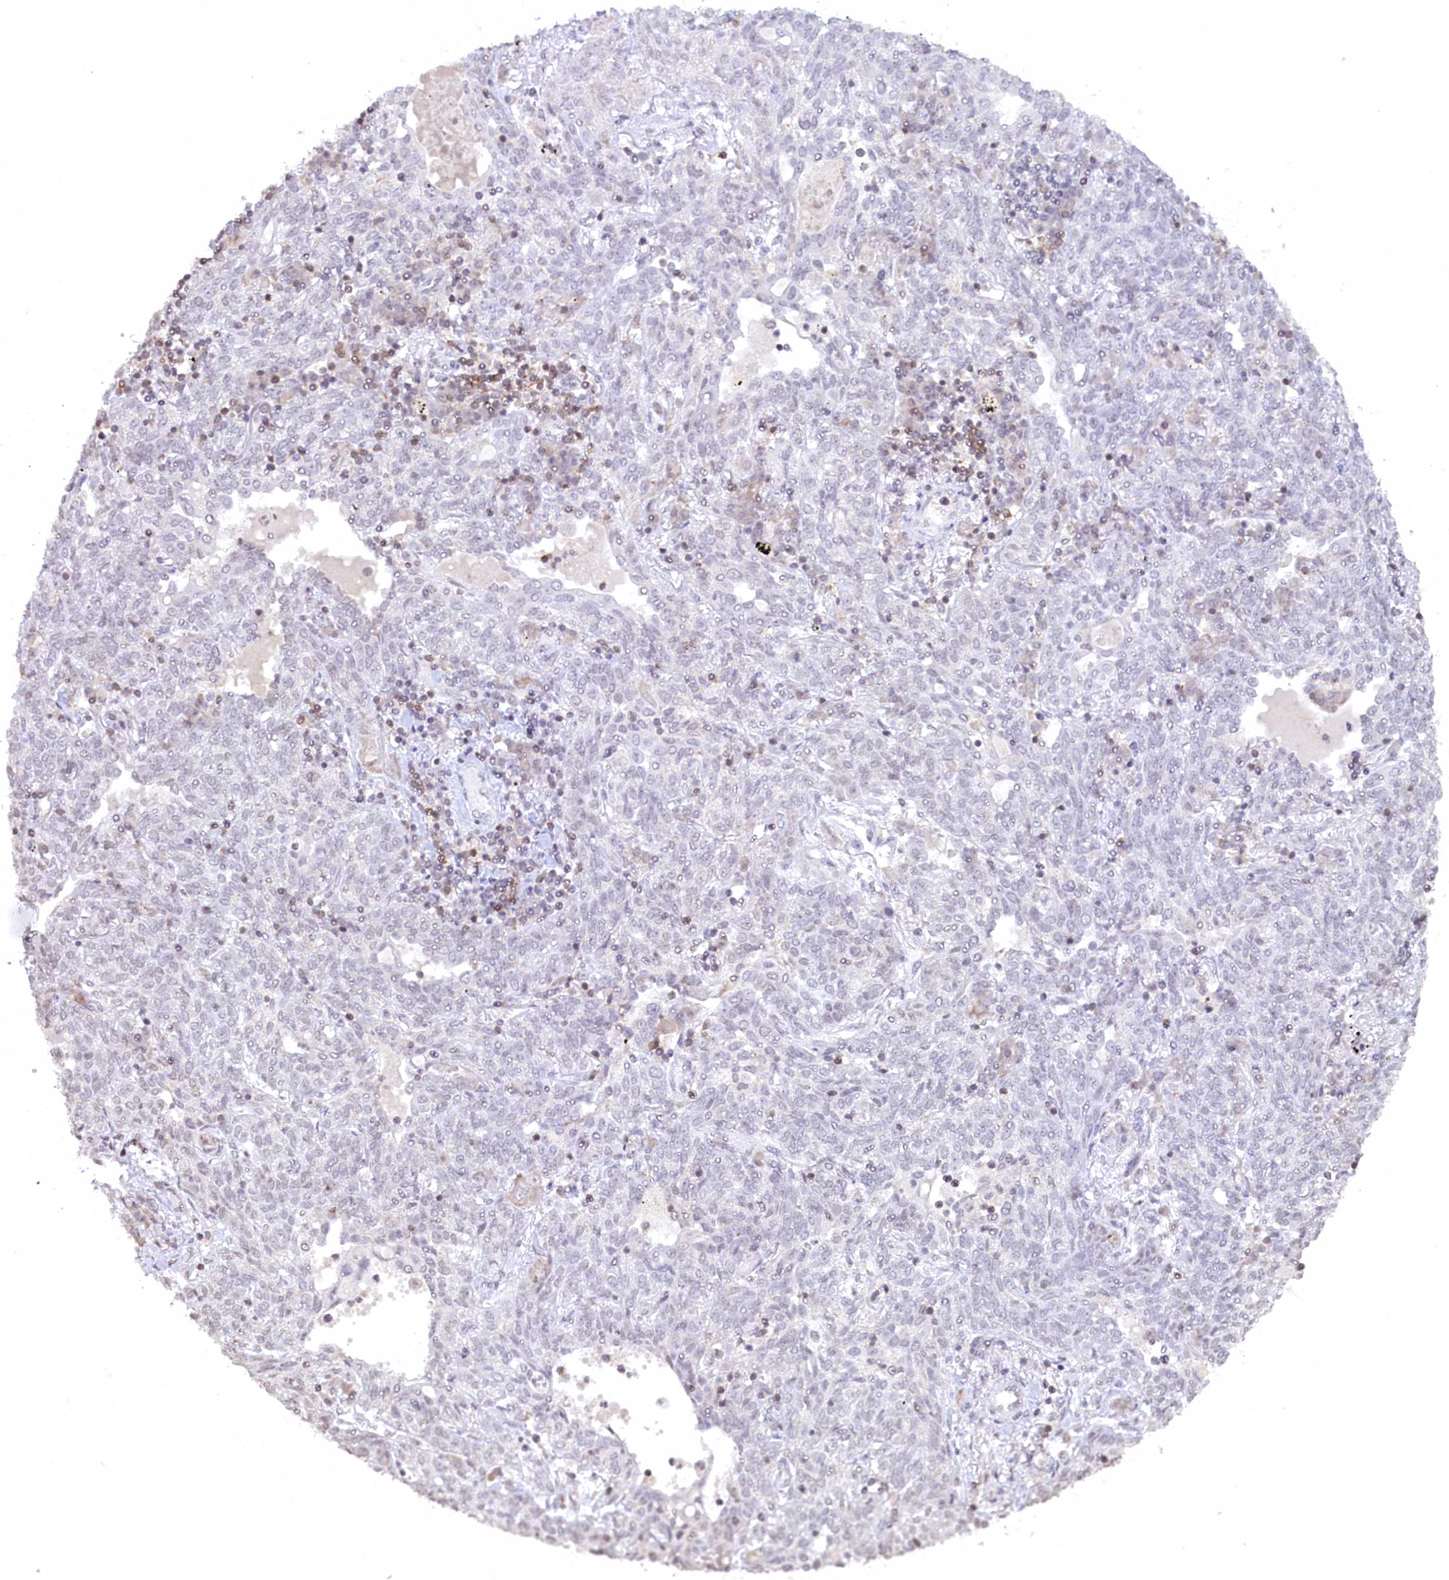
{"staining": {"intensity": "negative", "quantity": "none", "location": "none"}, "tissue": "lung cancer", "cell_type": "Tumor cells", "image_type": "cancer", "snomed": [{"axis": "morphology", "description": "Squamous cell carcinoma, NOS"}, {"axis": "topography", "description": "Lung"}], "caption": "Tumor cells are negative for protein expression in human squamous cell carcinoma (lung).", "gene": "FYB1", "patient": {"sex": "female", "age": 70}}